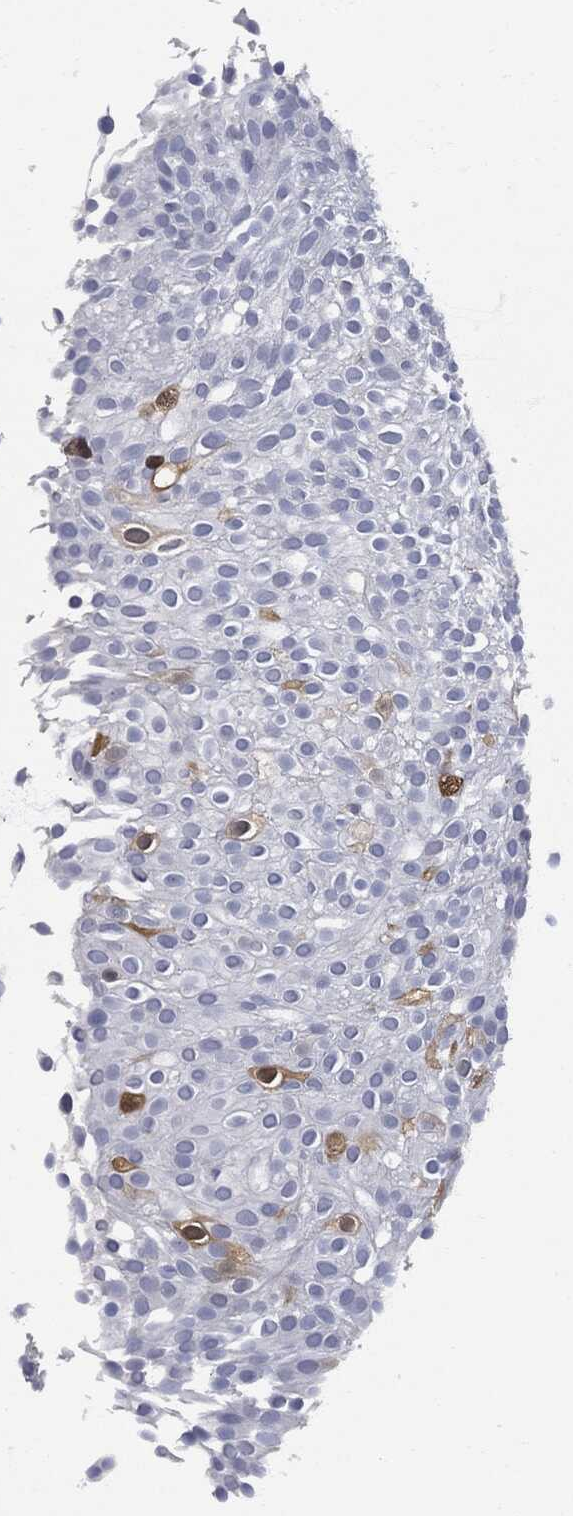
{"staining": {"intensity": "strong", "quantity": "<25%", "location": "cytoplasmic/membranous,nuclear"}, "tissue": "urothelial cancer", "cell_type": "Tumor cells", "image_type": "cancer", "snomed": [{"axis": "morphology", "description": "Urothelial carcinoma, Low grade"}, {"axis": "topography", "description": "Urinary bladder"}], "caption": "Immunohistochemical staining of human urothelial cancer reveals medium levels of strong cytoplasmic/membranous and nuclear staining in about <25% of tumor cells. (DAB IHC, brown staining for protein, blue staining for nuclei).", "gene": "UBE2C", "patient": {"sex": "male", "age": 78}}